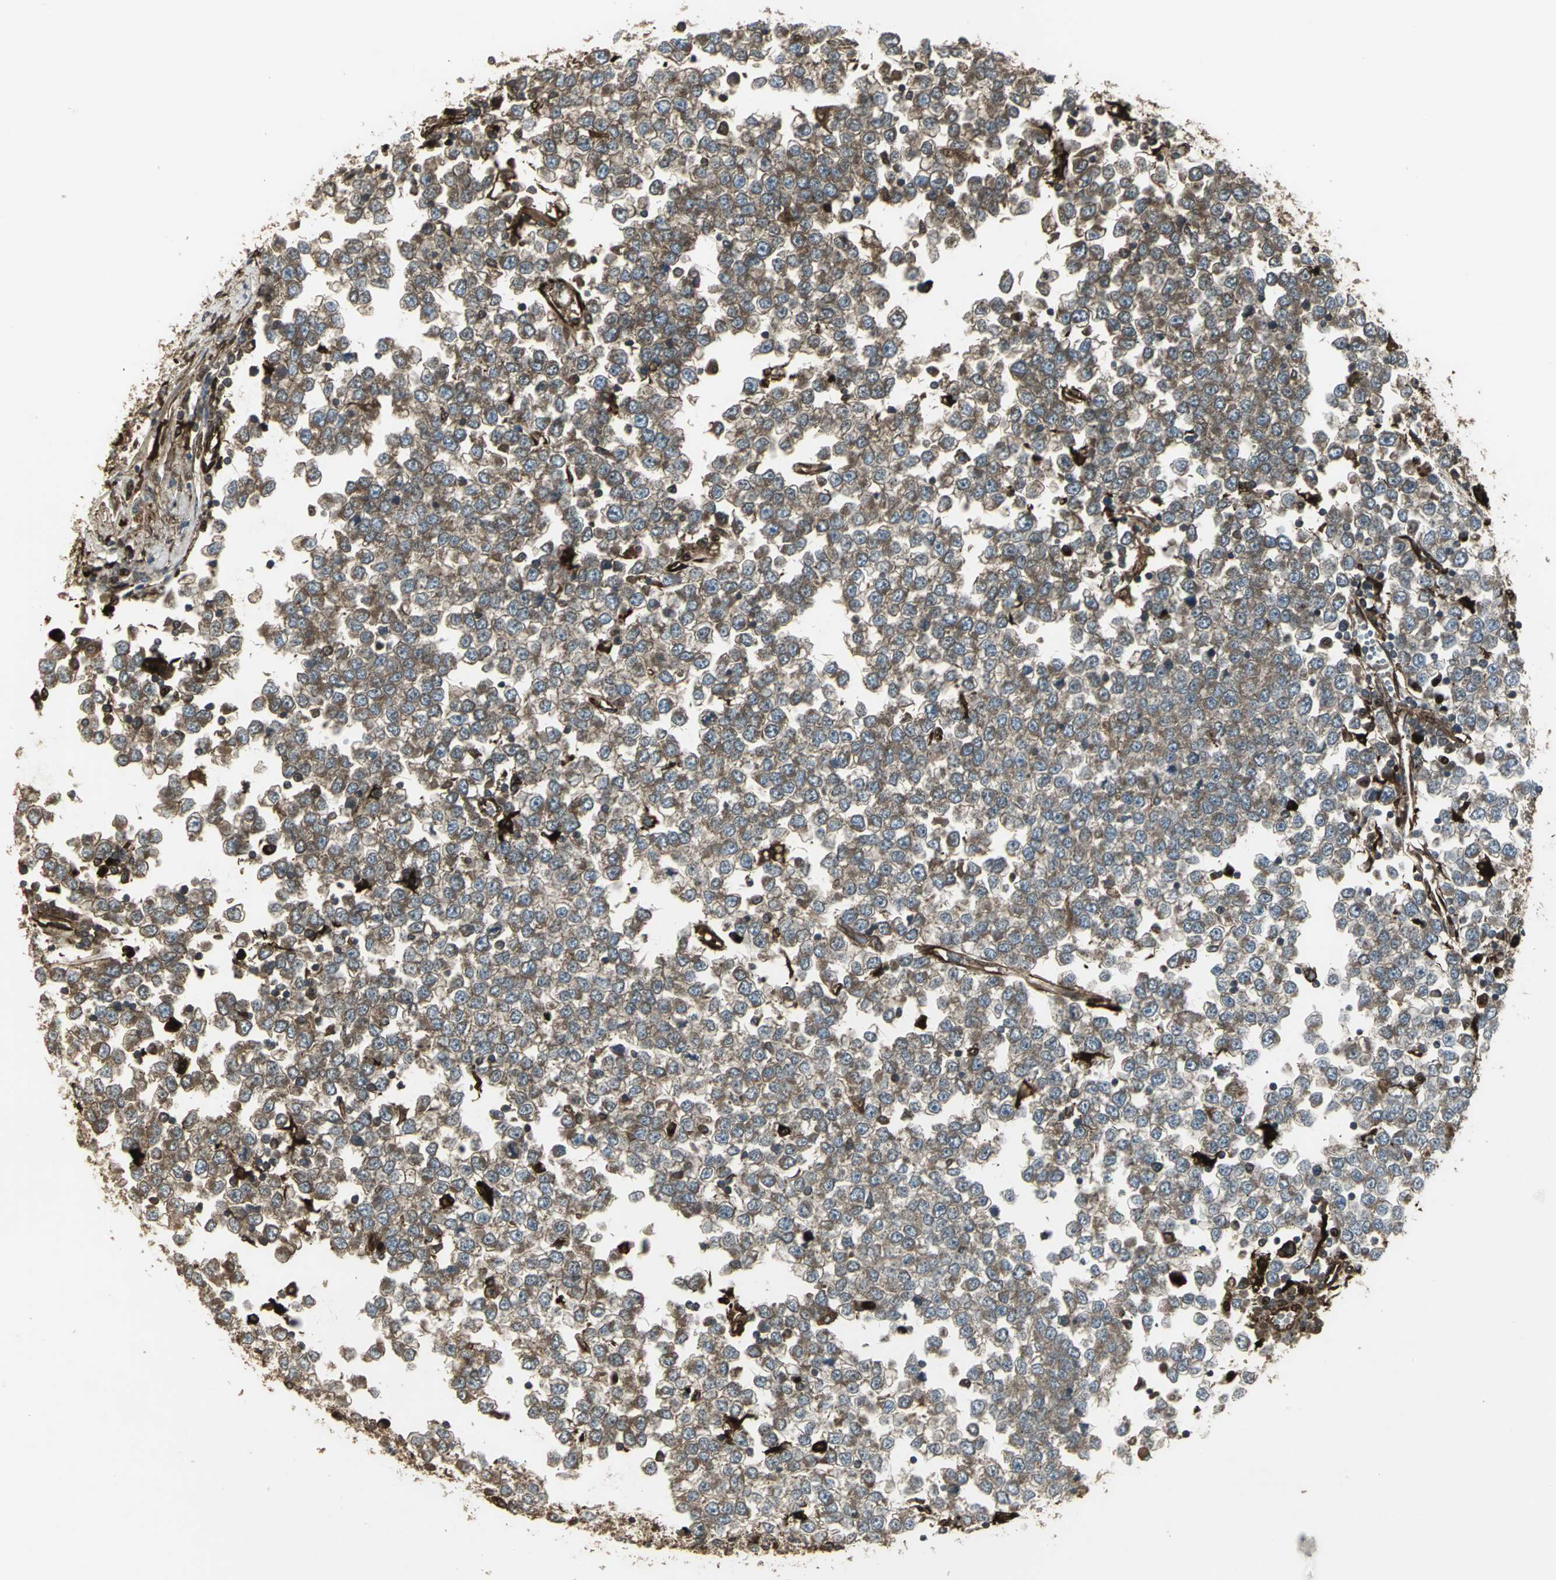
{"staining": {"intensity": "moderate", "quantity": ">75%", "location": "cytoplasmic/membranous"}, "tissue": "testis cancer", "cell_type": "Tumor cells", "image_type": "cancer", "snomed": [{"axis": "morphology", "description": "Seminoma, NOS"}, {"axis": "topography", "description": "Testis"}], "caption": "Testis cancer tissue shows moderate cytoplasmic/membranous expression in approximately >75% of tumor cells (DAB (3,3'-diaminobenzidine) = brown stain, brightfield microscopy at high magnification).", "gene": "PRXL2B", "patient": {"sex": "male", "age": 65}}